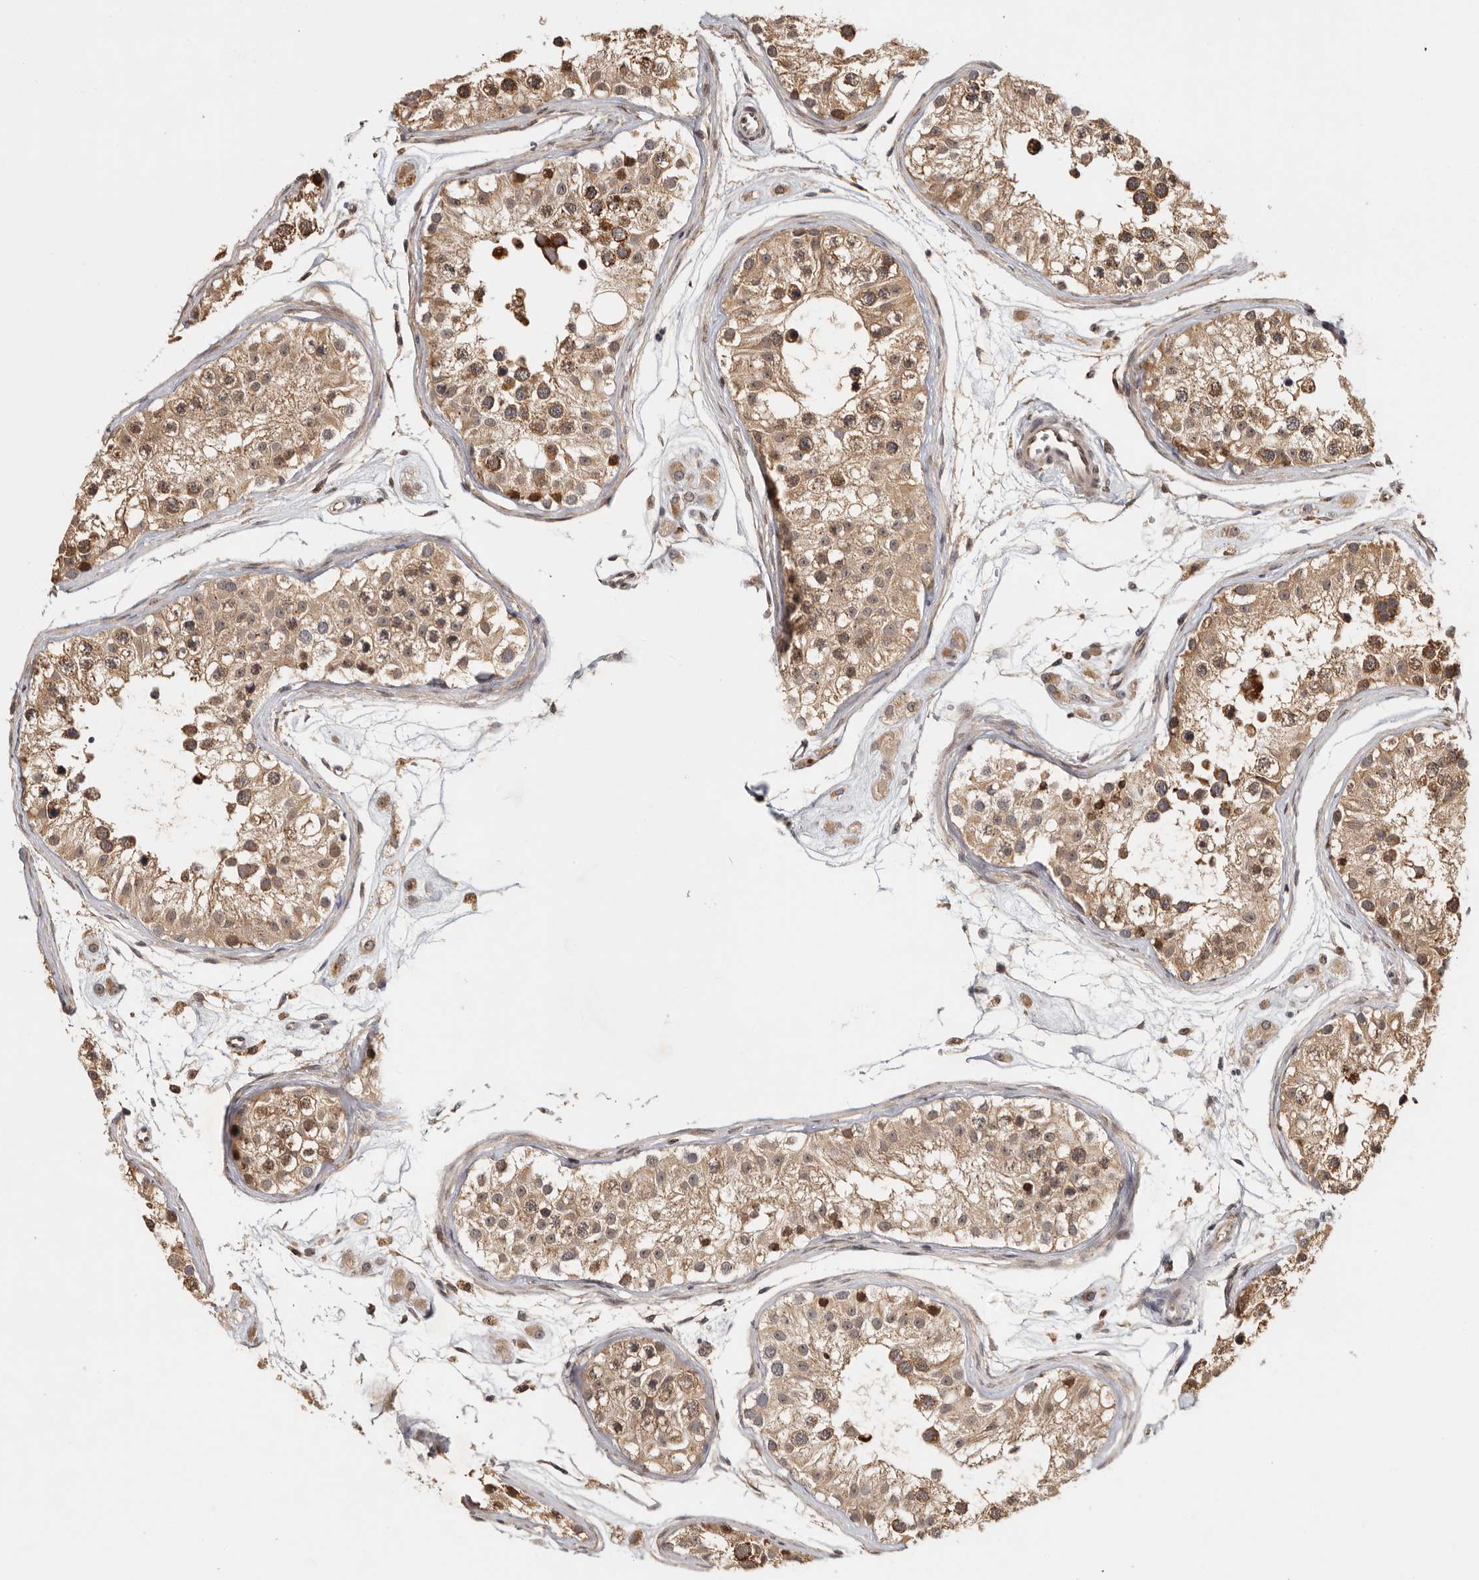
{"staining": {"intensity": "strong", "quantity": ">75%", "location": "cytoplasmic/membranous,nuclear"}, "tissue": "testis", "cell_type": "Cells in seminiferous ducts", "image_type": "normal", "snomed": [{"axis": "morphology", "description": "Normal tissue, NOS"}, {"axis": "morphology", "description": "Adenocarcinoma, metastatic, NOS"}, {"axis": "topography", "description": "Testis"}], "caption": "Brown immunohistochemical staining in unremarkable testis demonstrates strong cytoplasmic/membranous,nuclear expression in about >75% of cells in seminiferous ducts.", "gene": "ZNF83", "patient": {"sex": "male", "age": 26}}